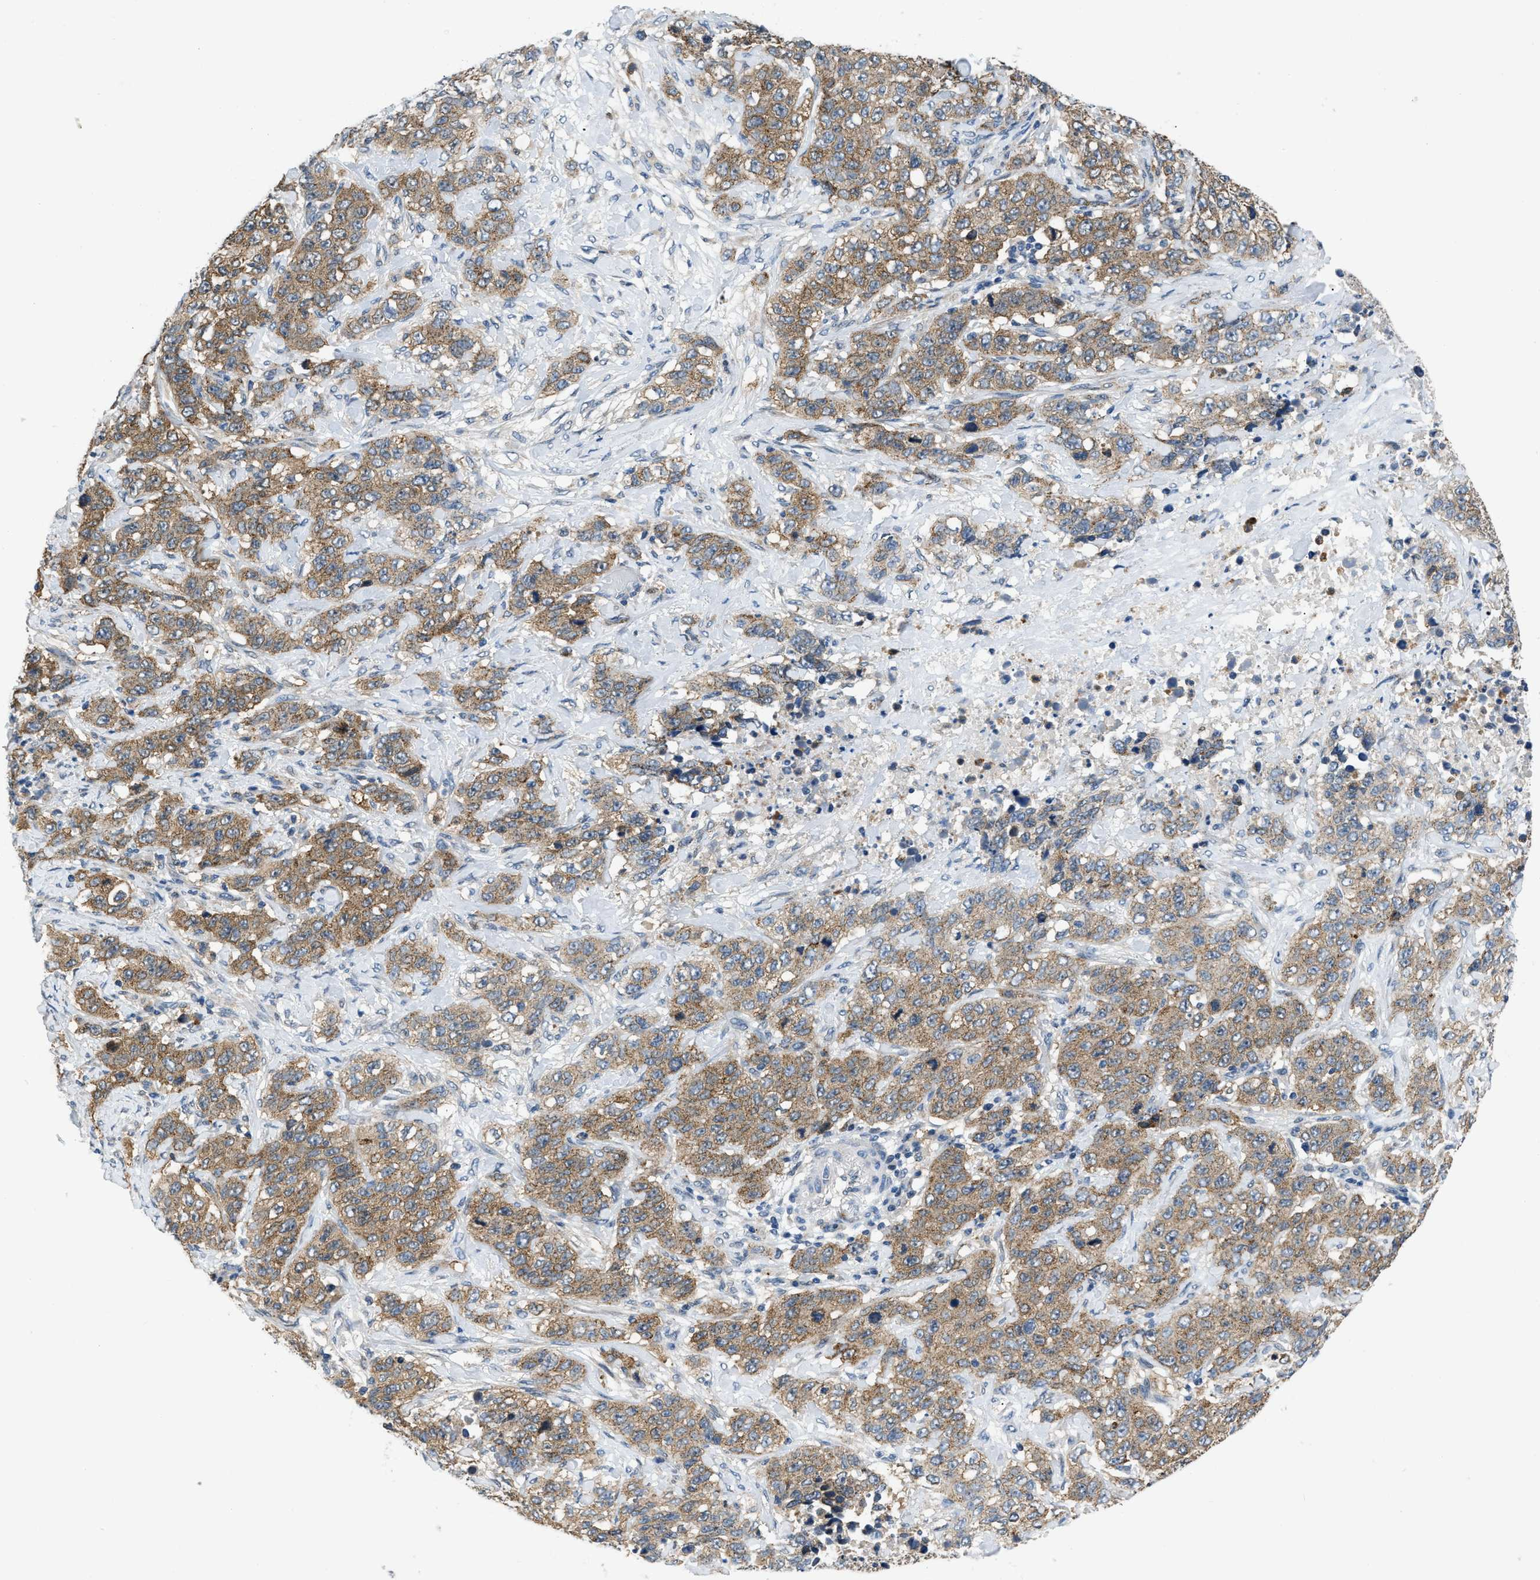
{"staining": {"intensity": "moderate", "quantity": ">75%", "location": "cytoplasmic/membranous"}, "tissue": "stomach cancer", "cell_type": "Tumor cells", "image_type": "cancer", "snomed": [{"axis": "morphology", "description": "Adenocarcinoma, NOS"}, {"axis": "topography", "description": "Stomach"}], "caption": "The image reveals staining of stomach adenocarcinoma, revealing moderate cytoplasmic/membranous protein positivity (brown color) within tumor cells.", "gene": "TOMM34", "patient": {"sex": "male", "age": 48}}